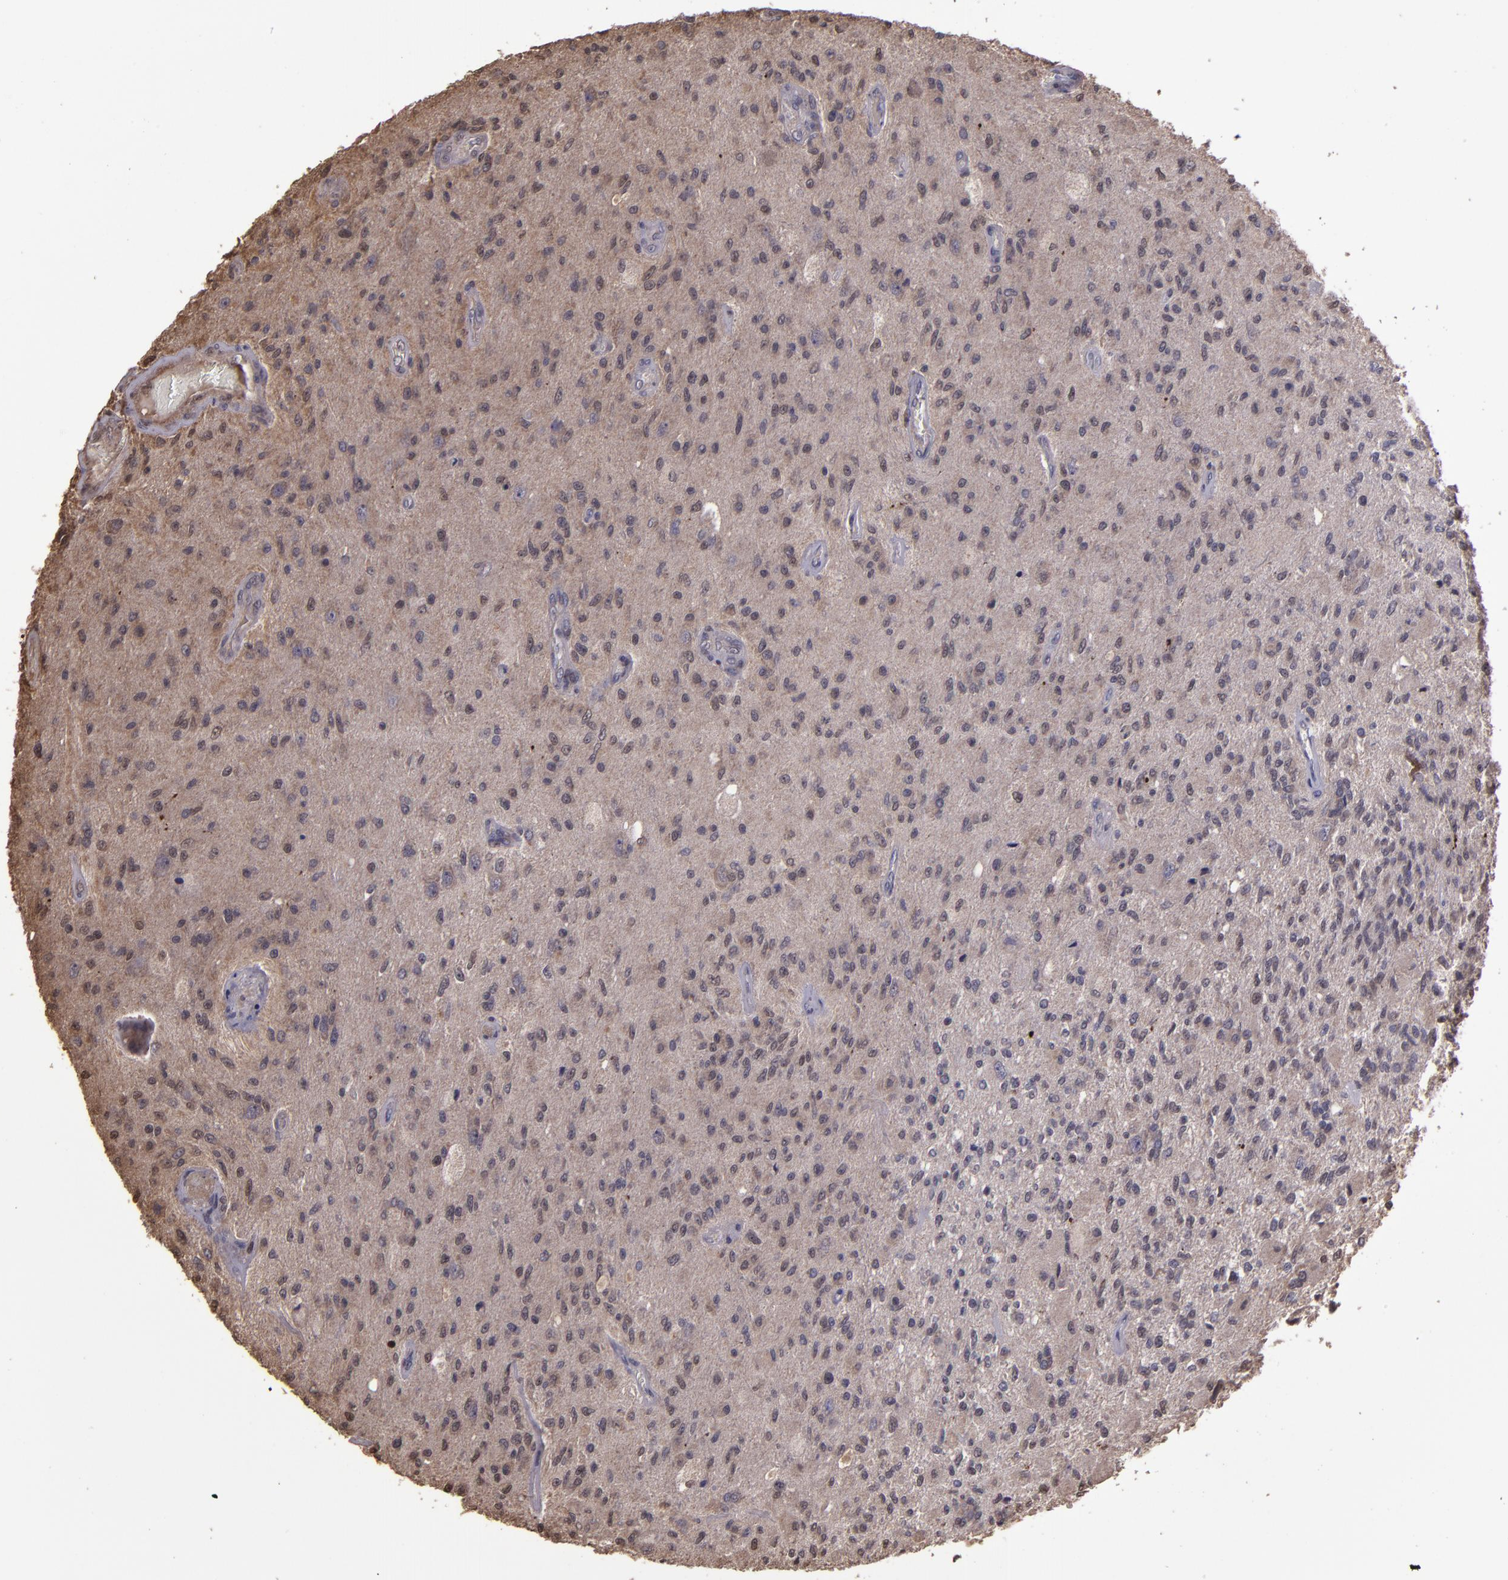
{"staining": {"intensity": "weak", "quantity": "25%-75%", "location": "cytoplasmic/membranous"}, "tissue": "glioma", "cell_type": "Tumor cells", "image_type": "cancer", "snomed": [{"axis": "morphology", "description": "Normal tissue, NOS"}, {"axis": "morphology", "description": "Glioma, malignant, High grade"}, {"axis": "topography", "description": "Cerebral cortex"}], "caption": "Malignant glioma (high-grade) was stained to show a protein in brown. There is low levels of weak cytoplasmic/membranous staining in about 25%-75% of tumor cells.", "gene": "SERPINF2", "patient": {"sex": "male", "age": 77}}